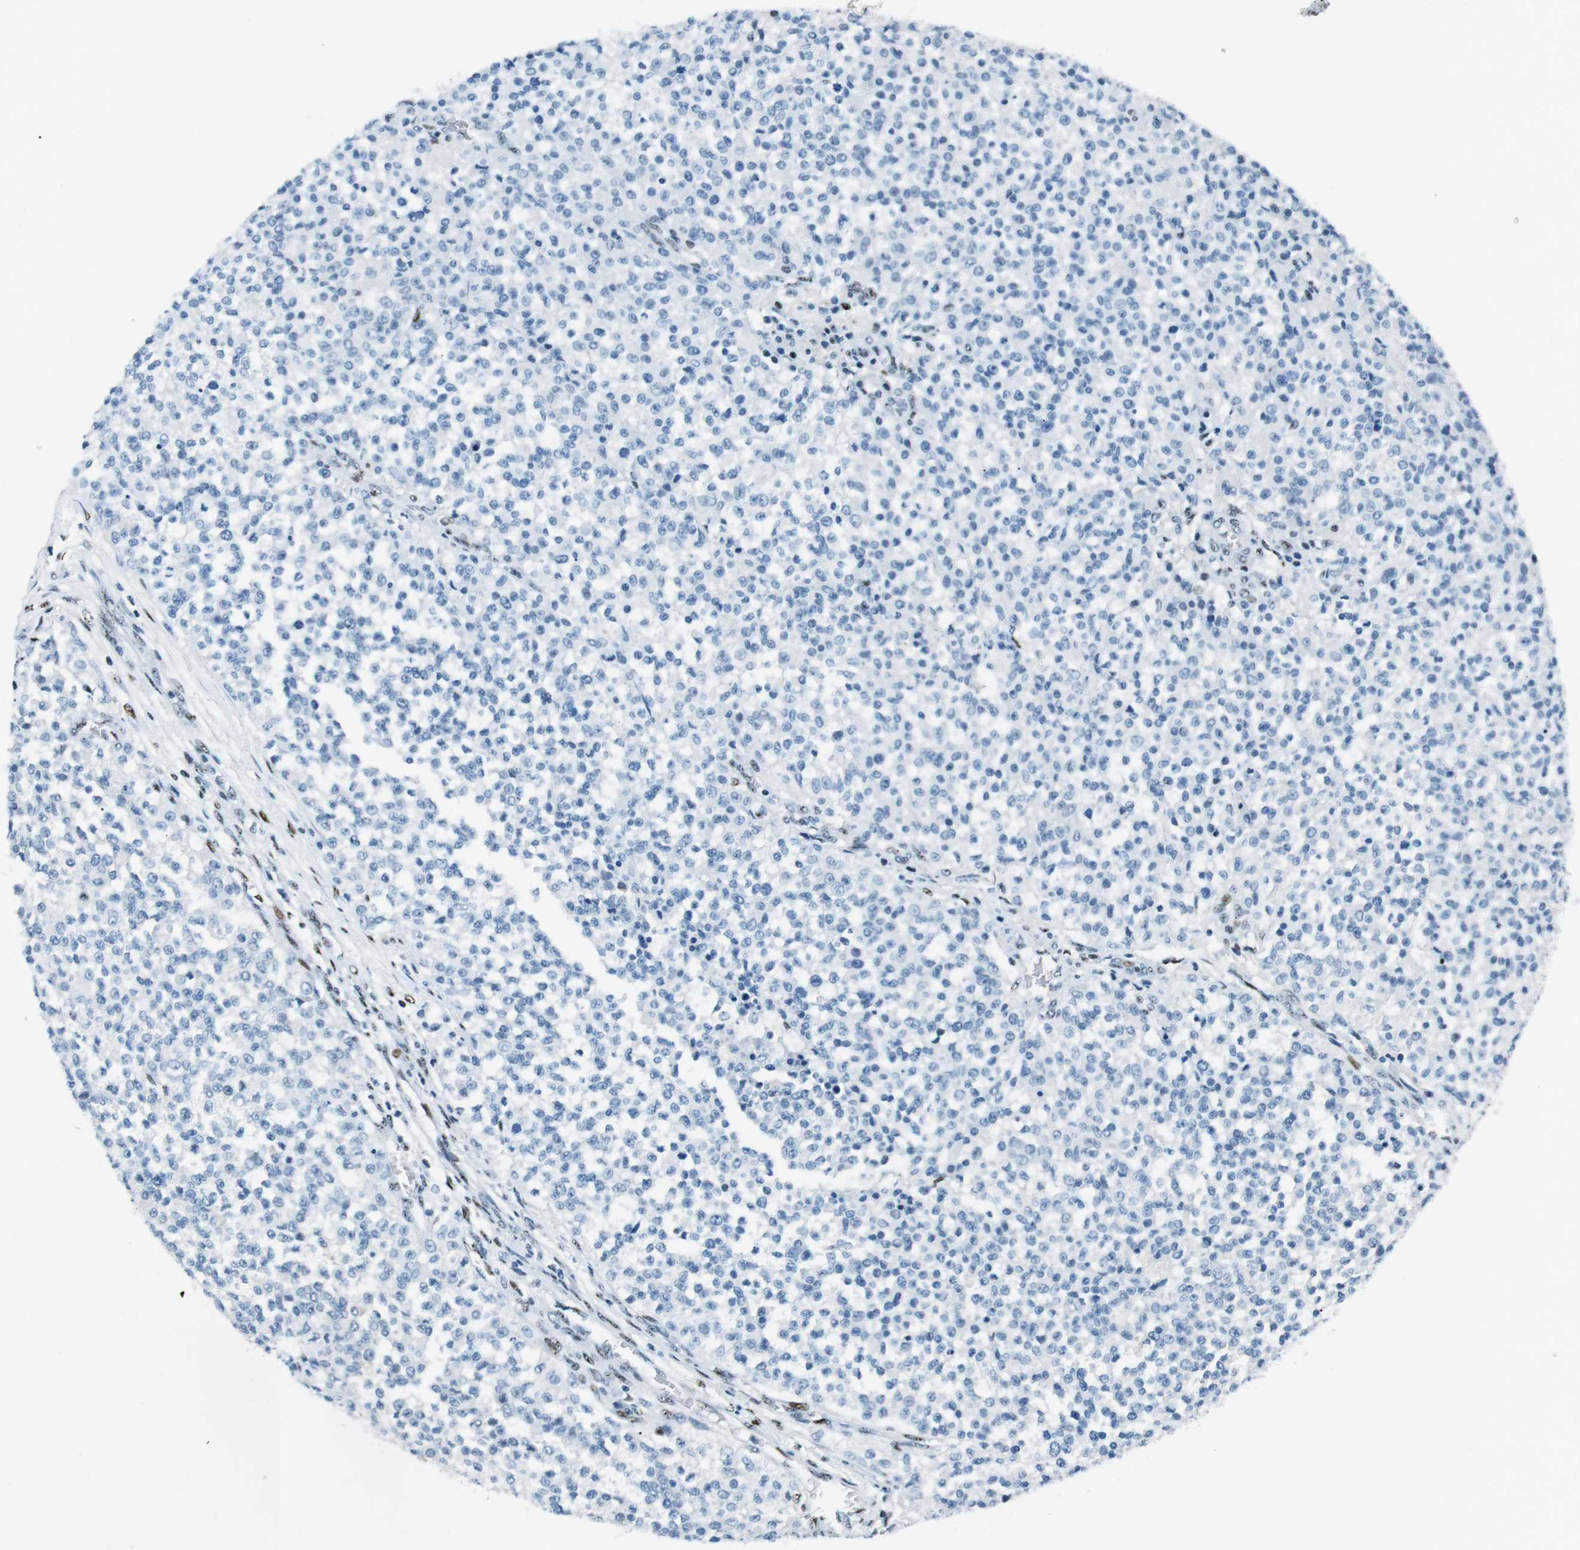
{"staining": {"intensity": "negative", "quantity": "none", "location": "none"}, "tissue": "testis cancer", "cell_type": "Tumor cells", "image_type": "cancer", "snomed": [{"axis": "morphology", "description": "Seminoma, NOS"}, {"axis": "topography", "description": "Testis"}], "caption": "Immunohistochemical staining of seminoma (testis) displays no significant expression in tumor cells.", "gene": "PML", "patient": {"sex": "male", "age": 59}}